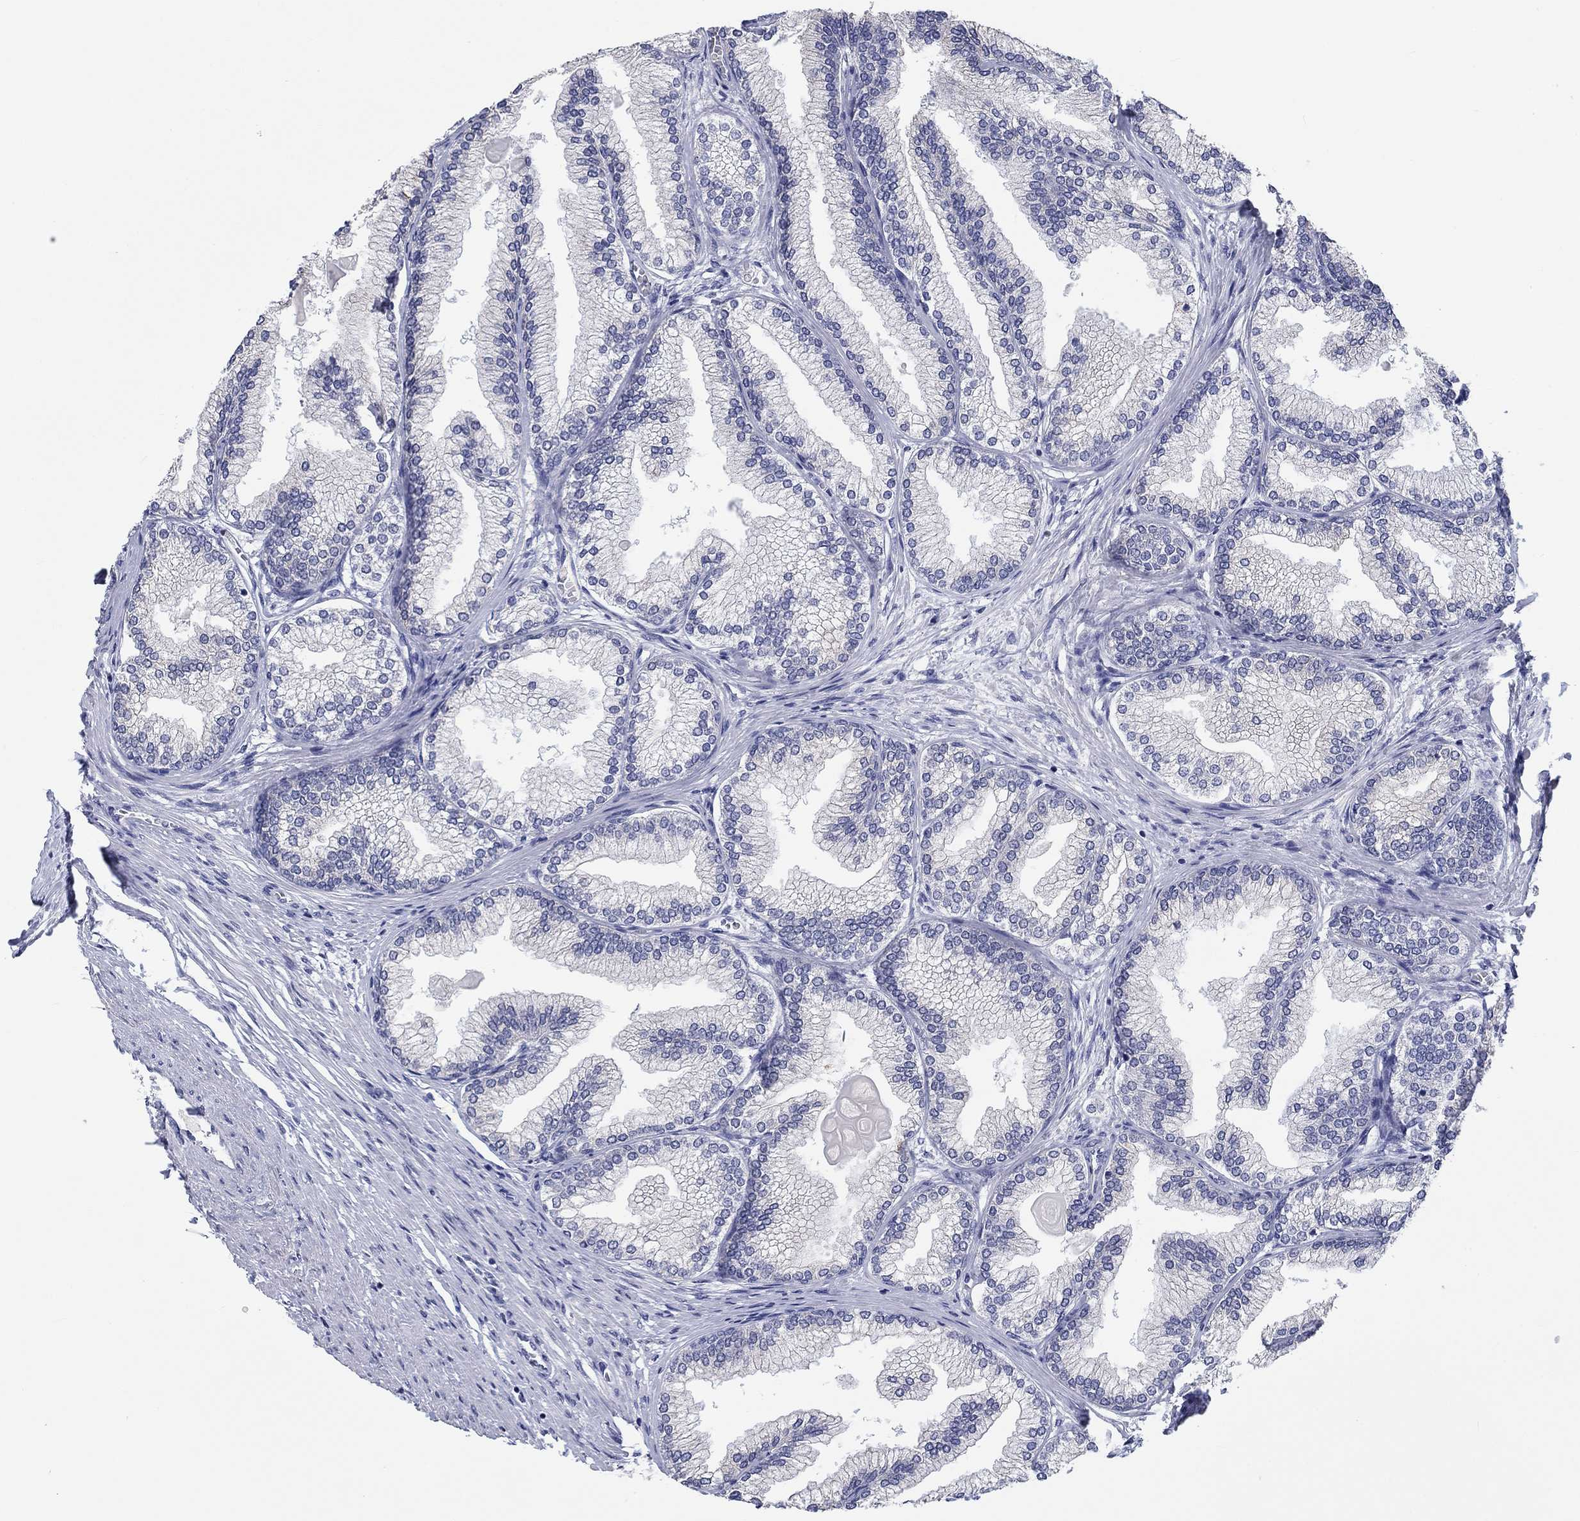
{"staining": {"intensity": "negative", "quantity": "none", "location": "none"}, "tissue": "prostate", "cell_type": "Glandular cells", "image_type": "normal", "snomed": [{"axis": "morphology", "description": "Normal tissue, NOS"}, {"axis": "topography", "description": "Prostate"}], "caption": "IHC photomicrograph of unremarkable prostate stained for a protein (brown), which exhibits no expression in glandular cells.", "gene": "LRRC4C", "patient": {"sex": "male", "age": 72}}